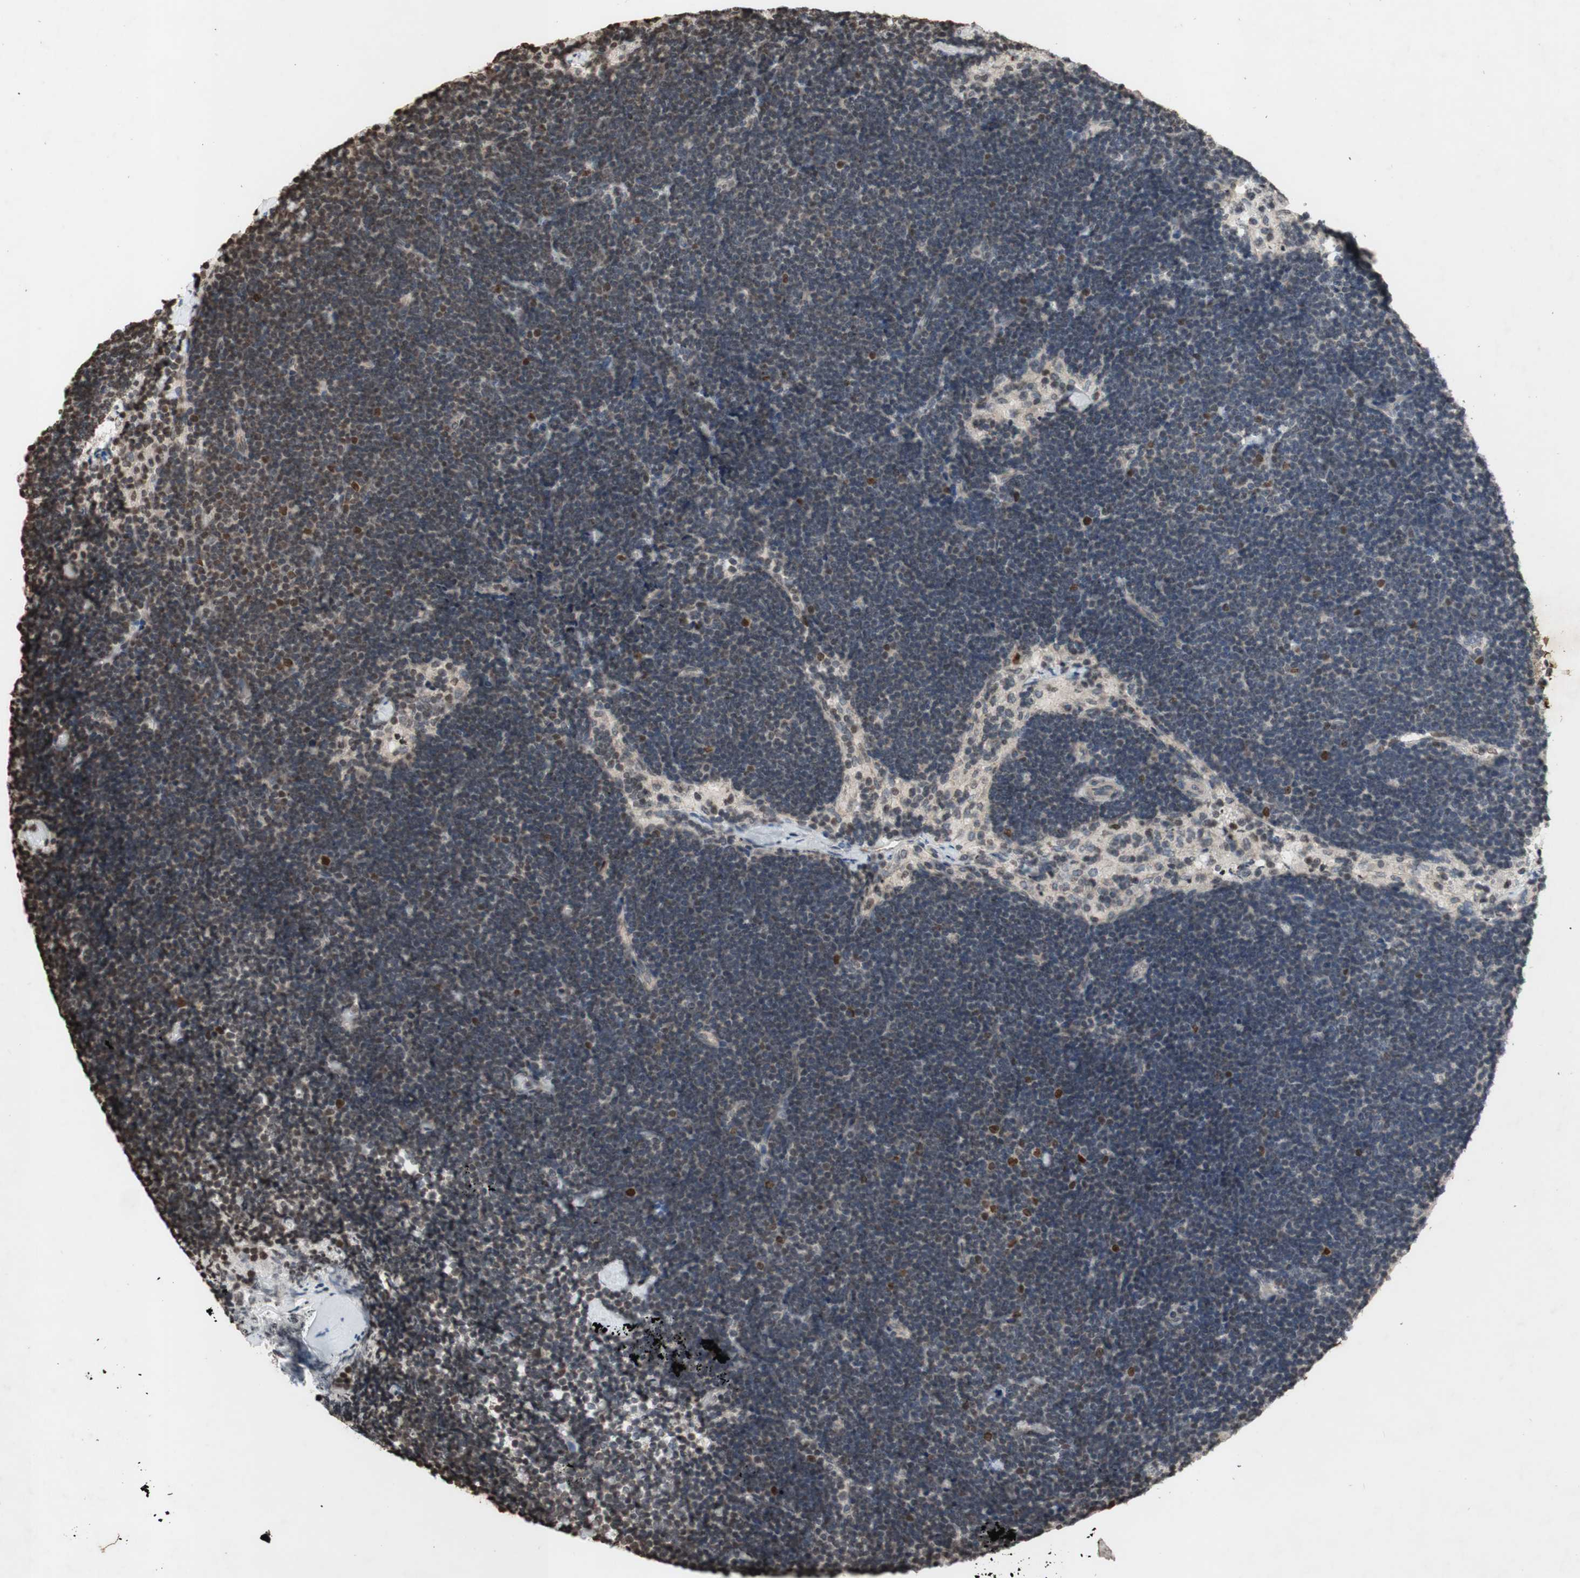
{"staining": {"intensity": "strong", "quantity": "25%-75%", "location": "nuclear"}, "tissue": "lymph node", "cell_type": "Germinal center cells", "image_type": "normal", "snomed": [{"axis": "morphology", "description": "Normal tissue, NOS"}, {"axis": "topography", "description": "Lymph node"}], "caption": "The micrograph exhibits immunohistochemical staining of benign lymph node. There is strong nuclear expression is identified in about 25%-75% of germinal center cells. (DAB (3,3'-diaminobenzidine) = brown stain, brightfield microscopy at high magnification).", "gene": "MCM6", "patient": {"sex": "male", "age": 63}}